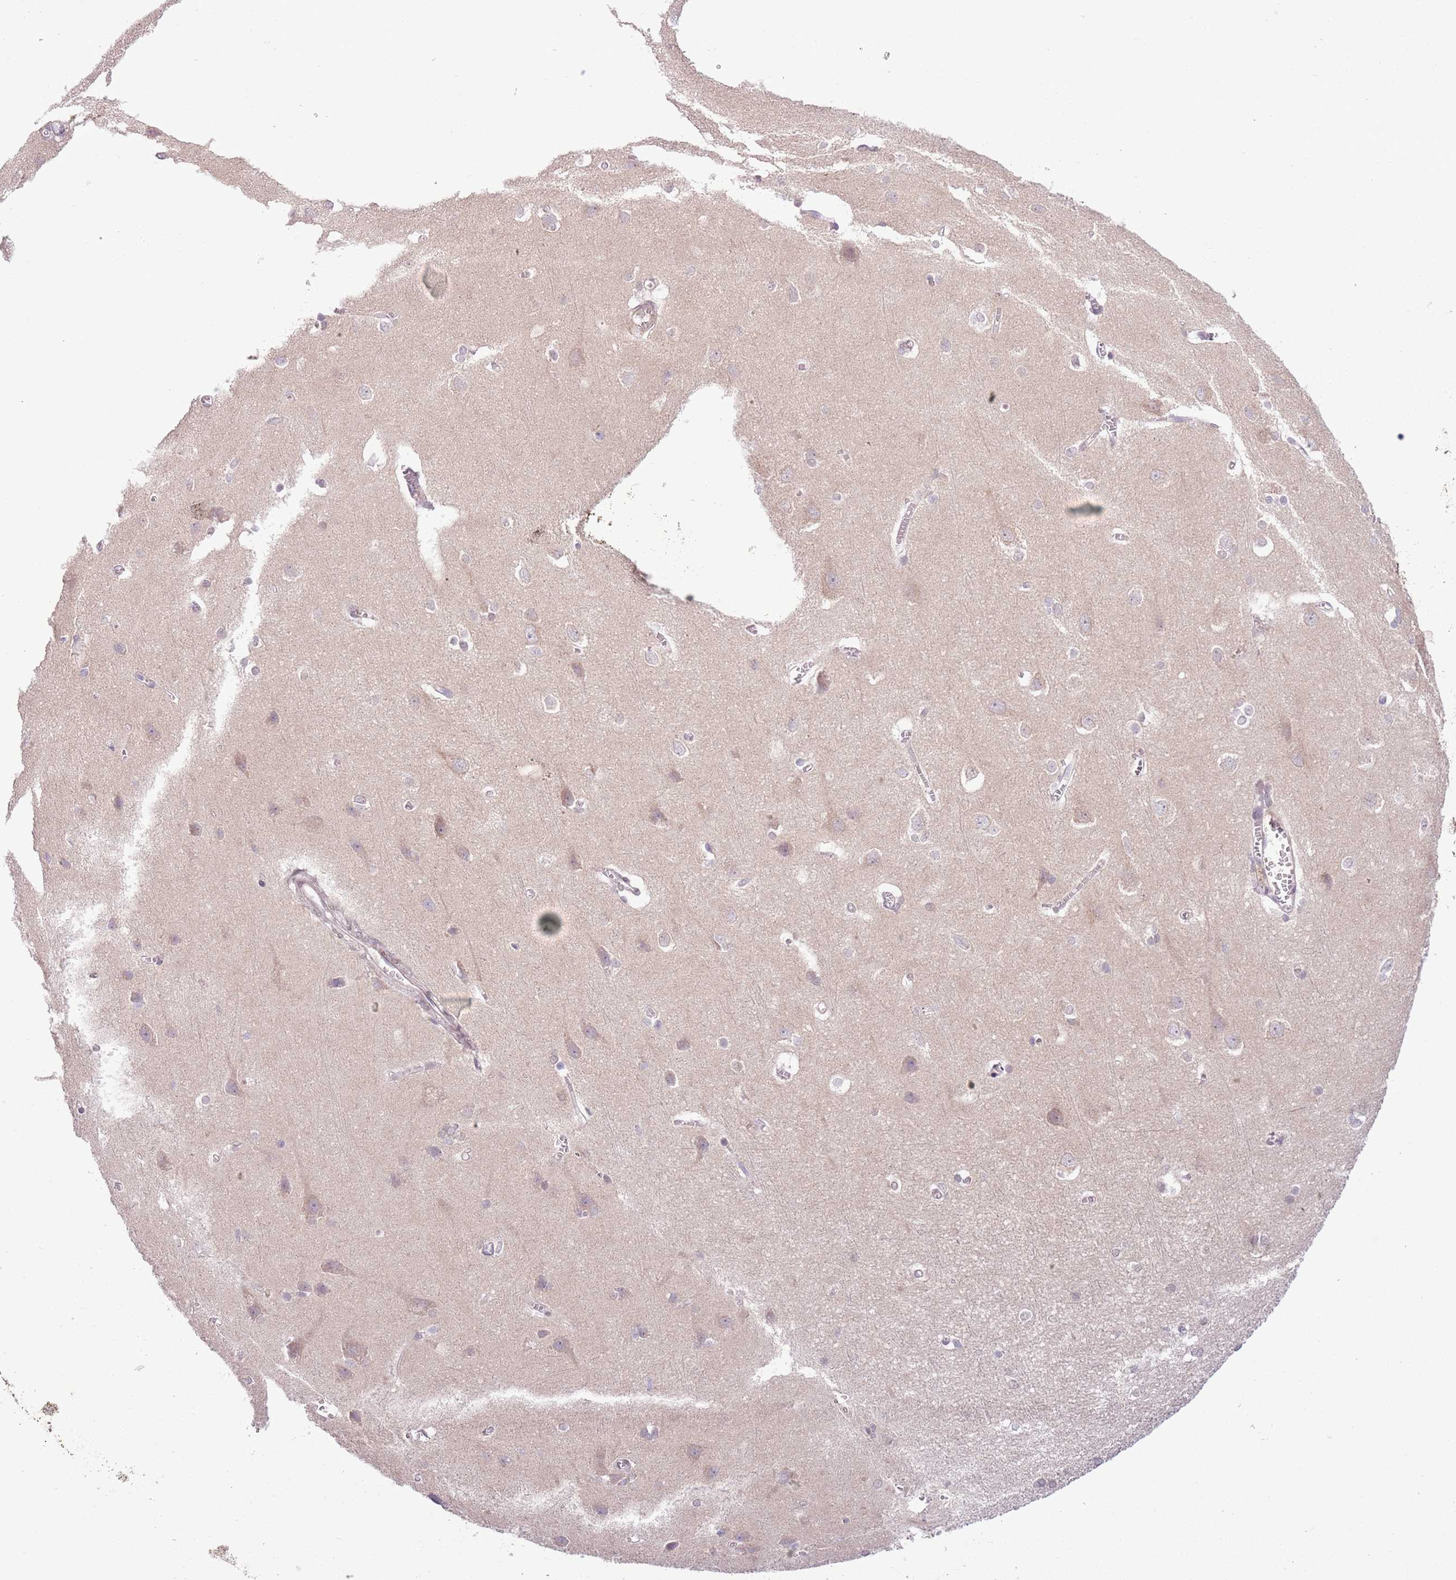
{"staining": {"intensity": "negative", "quantity": "none", "location": "none"}, "tissue": "cerebral cortex", "cell_type": "Endothelial cells", "image_type": "normal", "snomed": [{"axis": "morphology", "description": "Normal tissue, NOS"}, {"axis": "topography", "description": "Cerebral cortex"}], "caption": "DAB immunohistochemical staining of normal human cerebral cortex displays no significant expression in endothelial cells. Brightfield microscopy of immunohistochemistry (IHC) stained with DAB (brown) and hematoxylin (blue), captured at high magnification.", "gene": "CCND2", "patient": {"sex": "male", "age": 37}}